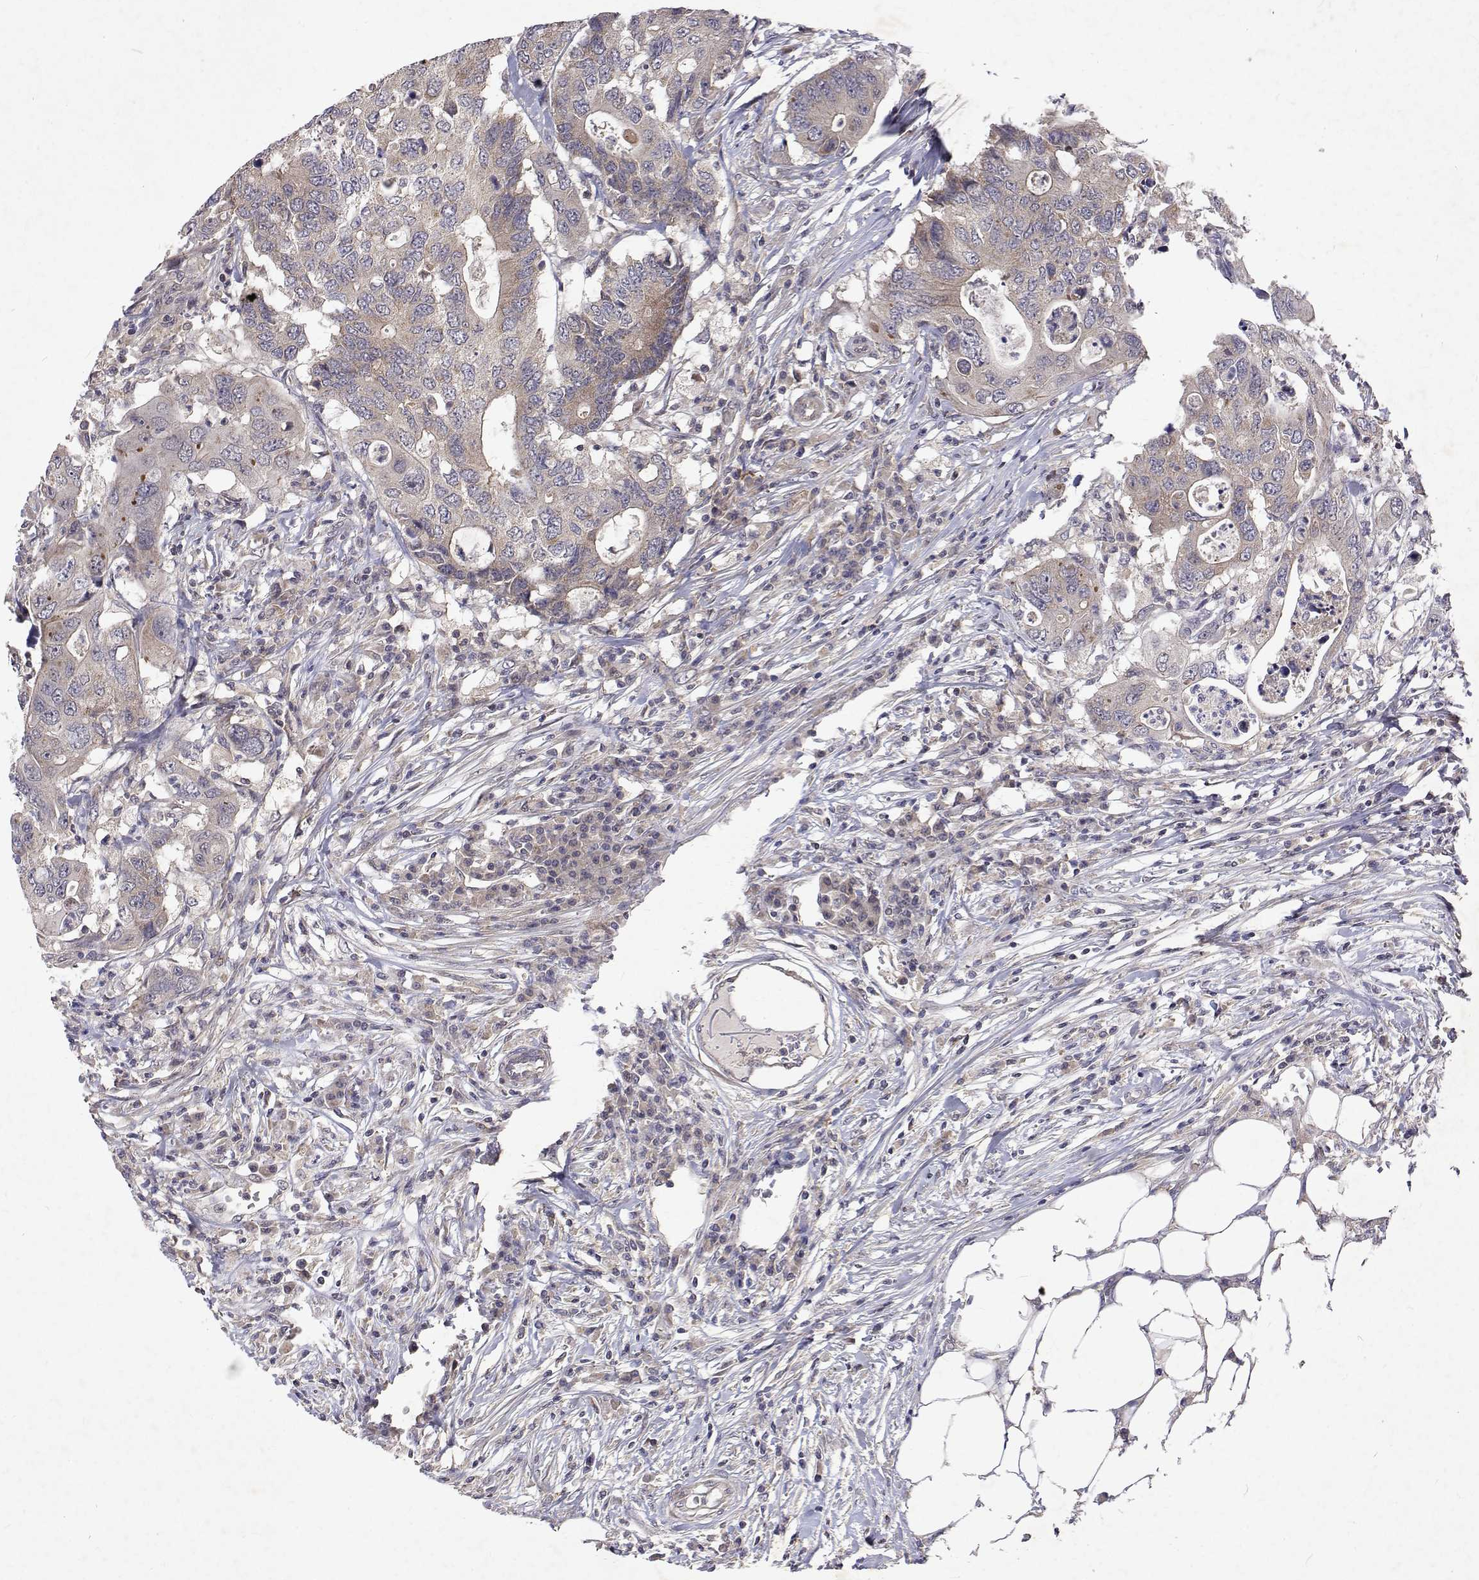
{"staining": {"intensity": "weak", "quantity": "25%-75%", "location": "cytoplasmic/membranous"}, "tissue": "colorectal cancer", "cell_type": "Tumor cells", "image_type": "cancer", "snomed": [{"axis": "morphology", "description": "Adenocarcinoma, NOS"}, {"axis": "topography", "description": "Colon"}], "caption": "IHC (DAB (3,3'-diaminobenzidine)) staining of adenocarcinoma (colorectal) shows weak cytoplasmic/membranous protein expression in approximately 25%-75% of tumor cells.", "gene": "ALKBH8", "patient": {"sex": "male", "age": 71}}